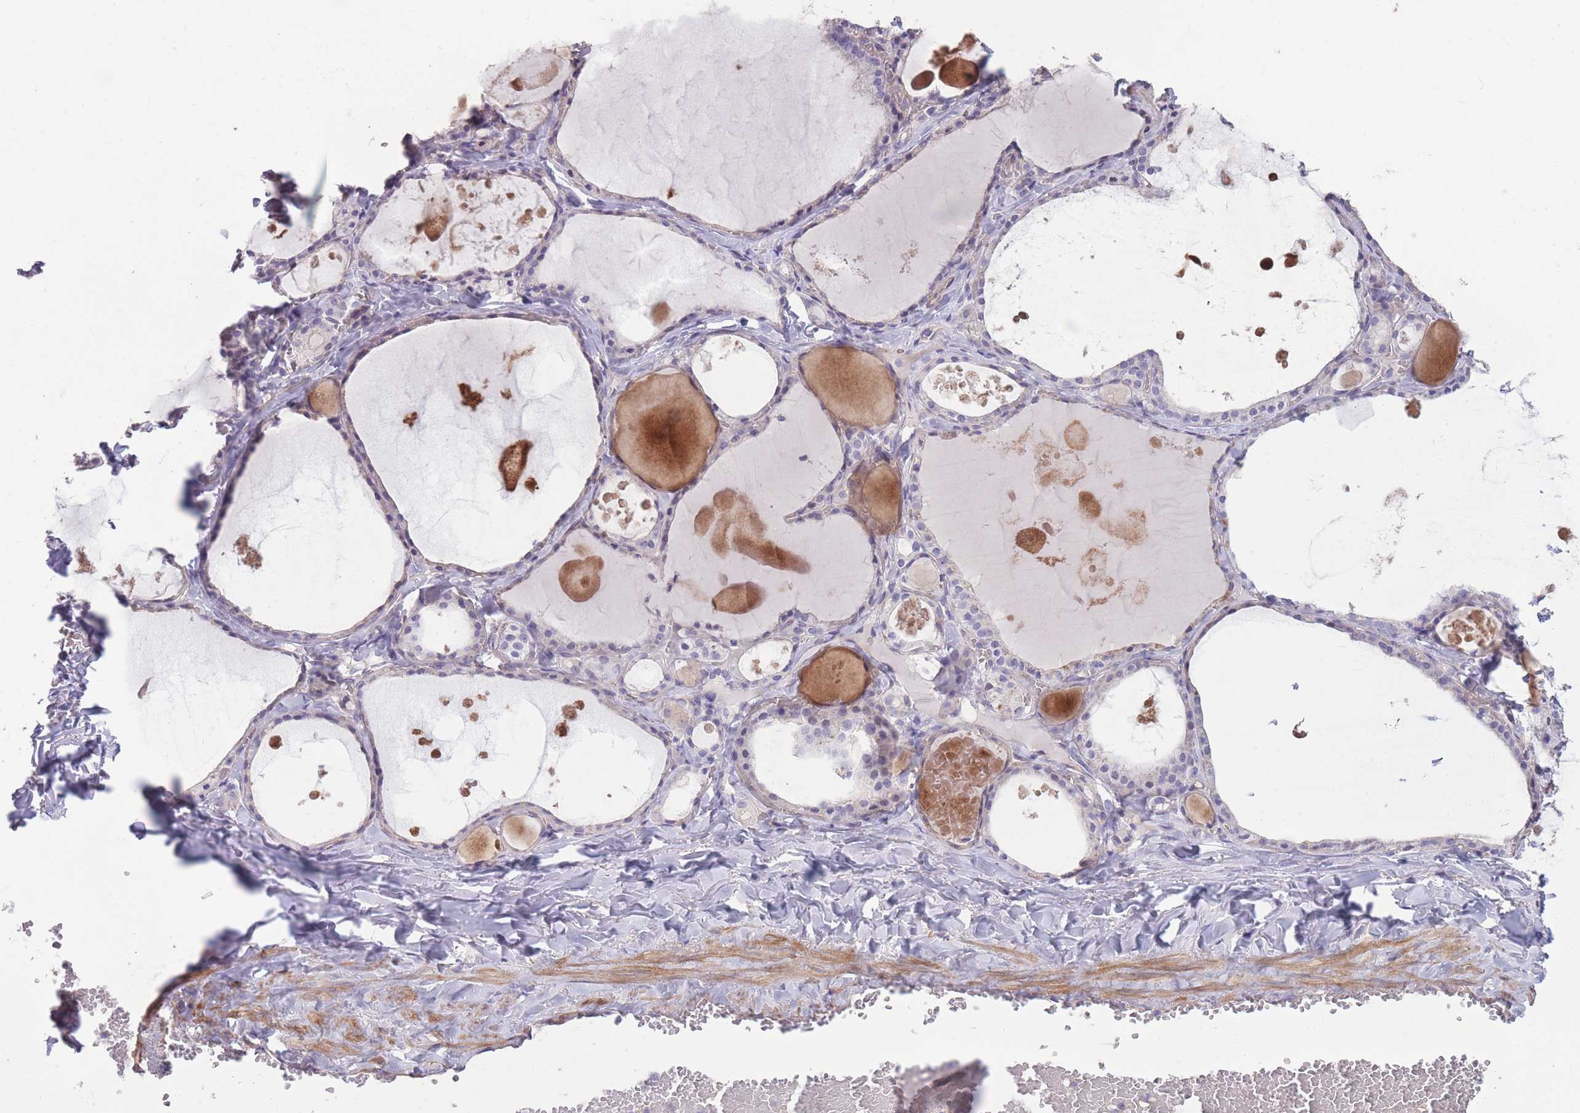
{"staining": {"intensity": "negative", "quantity": "none", "location": "none"}, "tissue": "thyroid gland", "cell_type": "Glandular cells", "image_type": "normal", "snomed": [{"axis": "morphology", "description": "Normal tissue, NOS"}, {"axis": "topography", "description": "Thyroid gland"}], "caption": "Immunohistochemistry of normal human thyroid gland reveals no expression in glandular cells.", "gene": "RSPH10B2", "patient": {"sex": "male", "age": 56}}